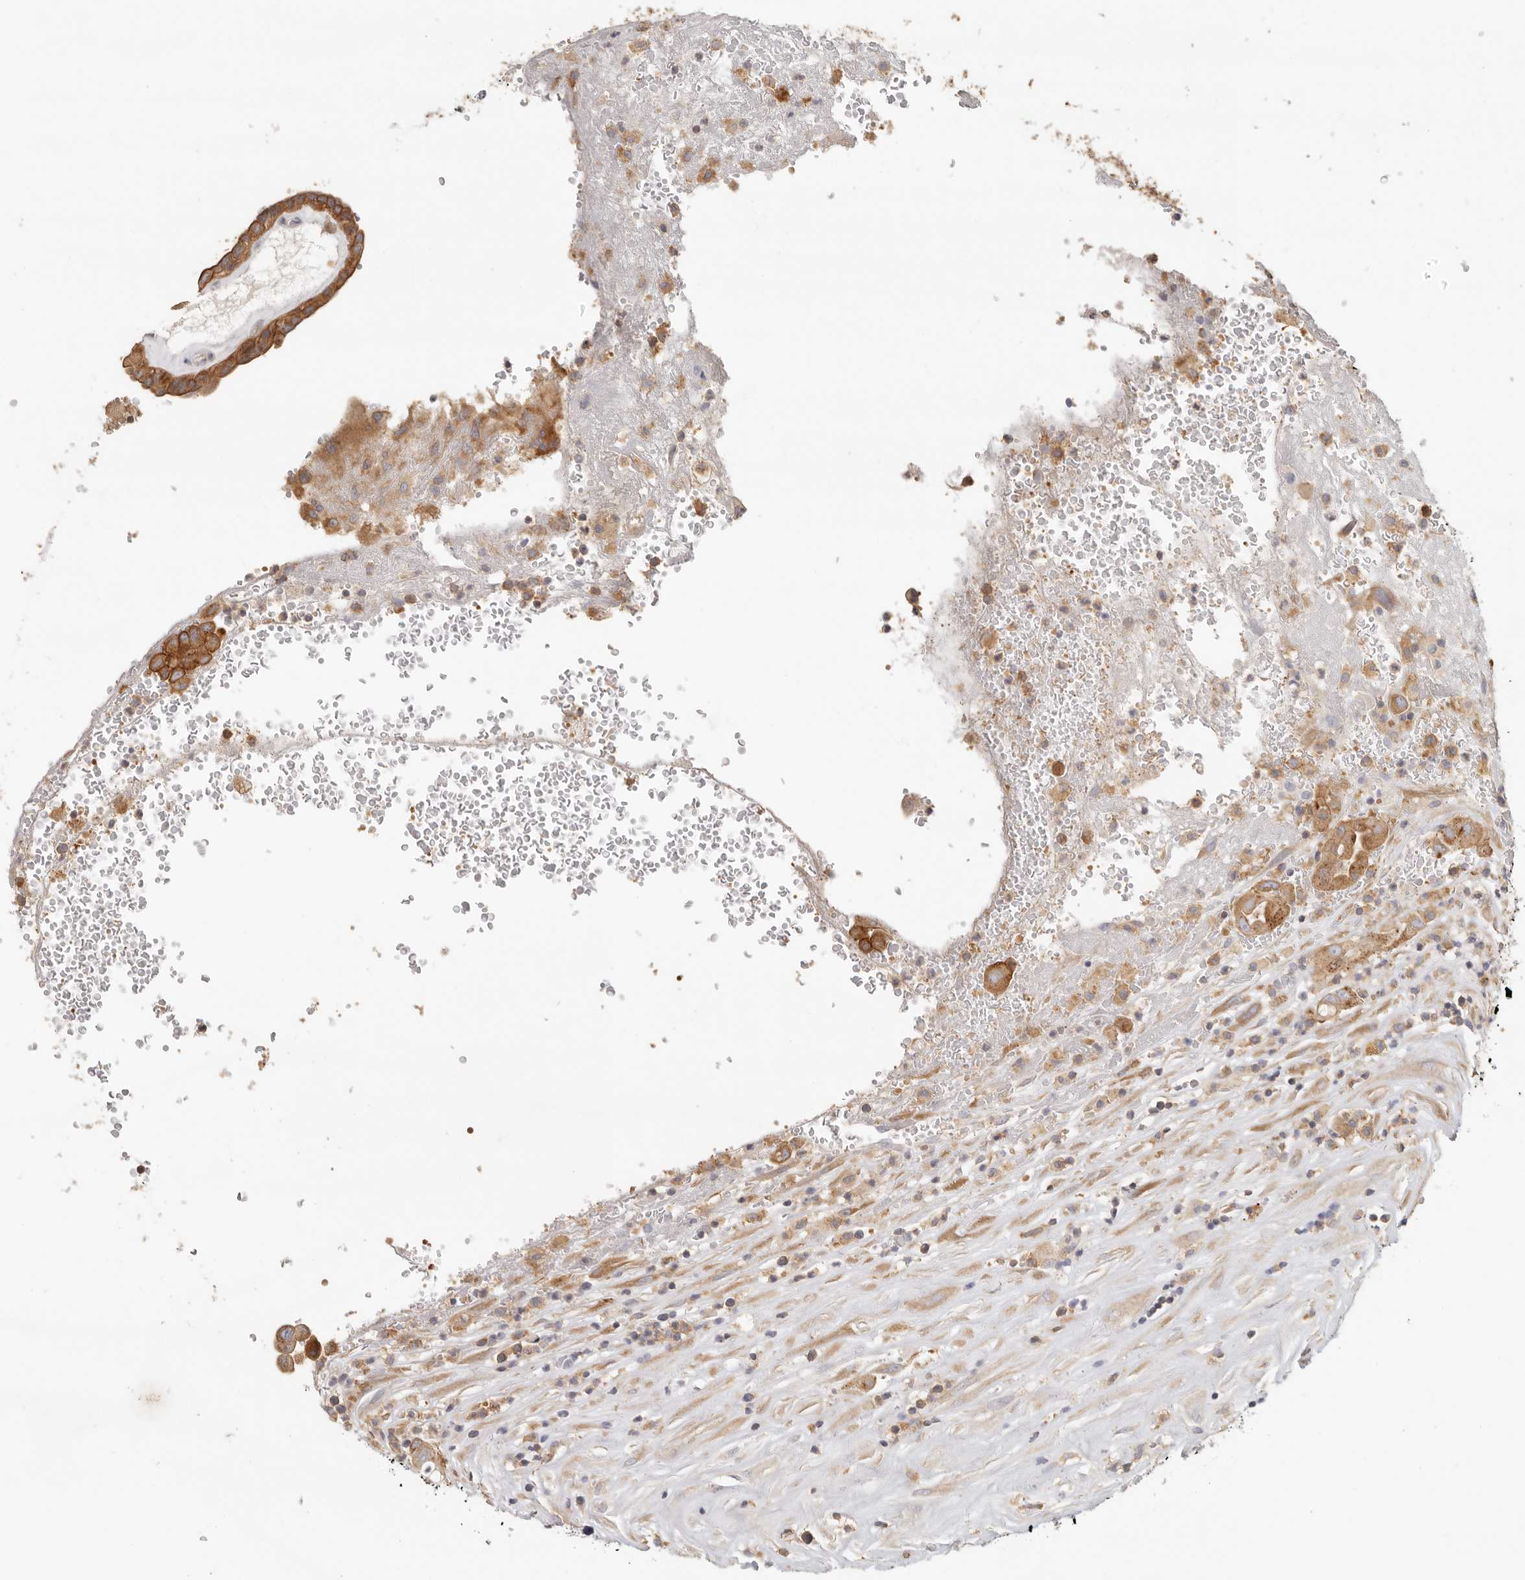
{"staining": {"intensity": "moderate", "quantity": ">75%", "location": "cytoplasmic/membranous"}, "tissue": "thyroid cancer", "cell_type": "Tumor cells", "image_type": "cancer", "snomed": [{"axis": "morphology", "description": "Papillary adenocarcinoma, NOS"}, {"axis": "topography", "description": "Thyroid gland"}], "caption": "A high-resolution histopathology image shows immunohistochemistry (IHC) staining of thyroid cancer (papillary adenocarcinoma), which demonstrates moderate cytoplasmic/membranous staining in about >75% of tumor cells.", "gene": "ANXA9", "patient": {"sex": "male", "age": 77}}